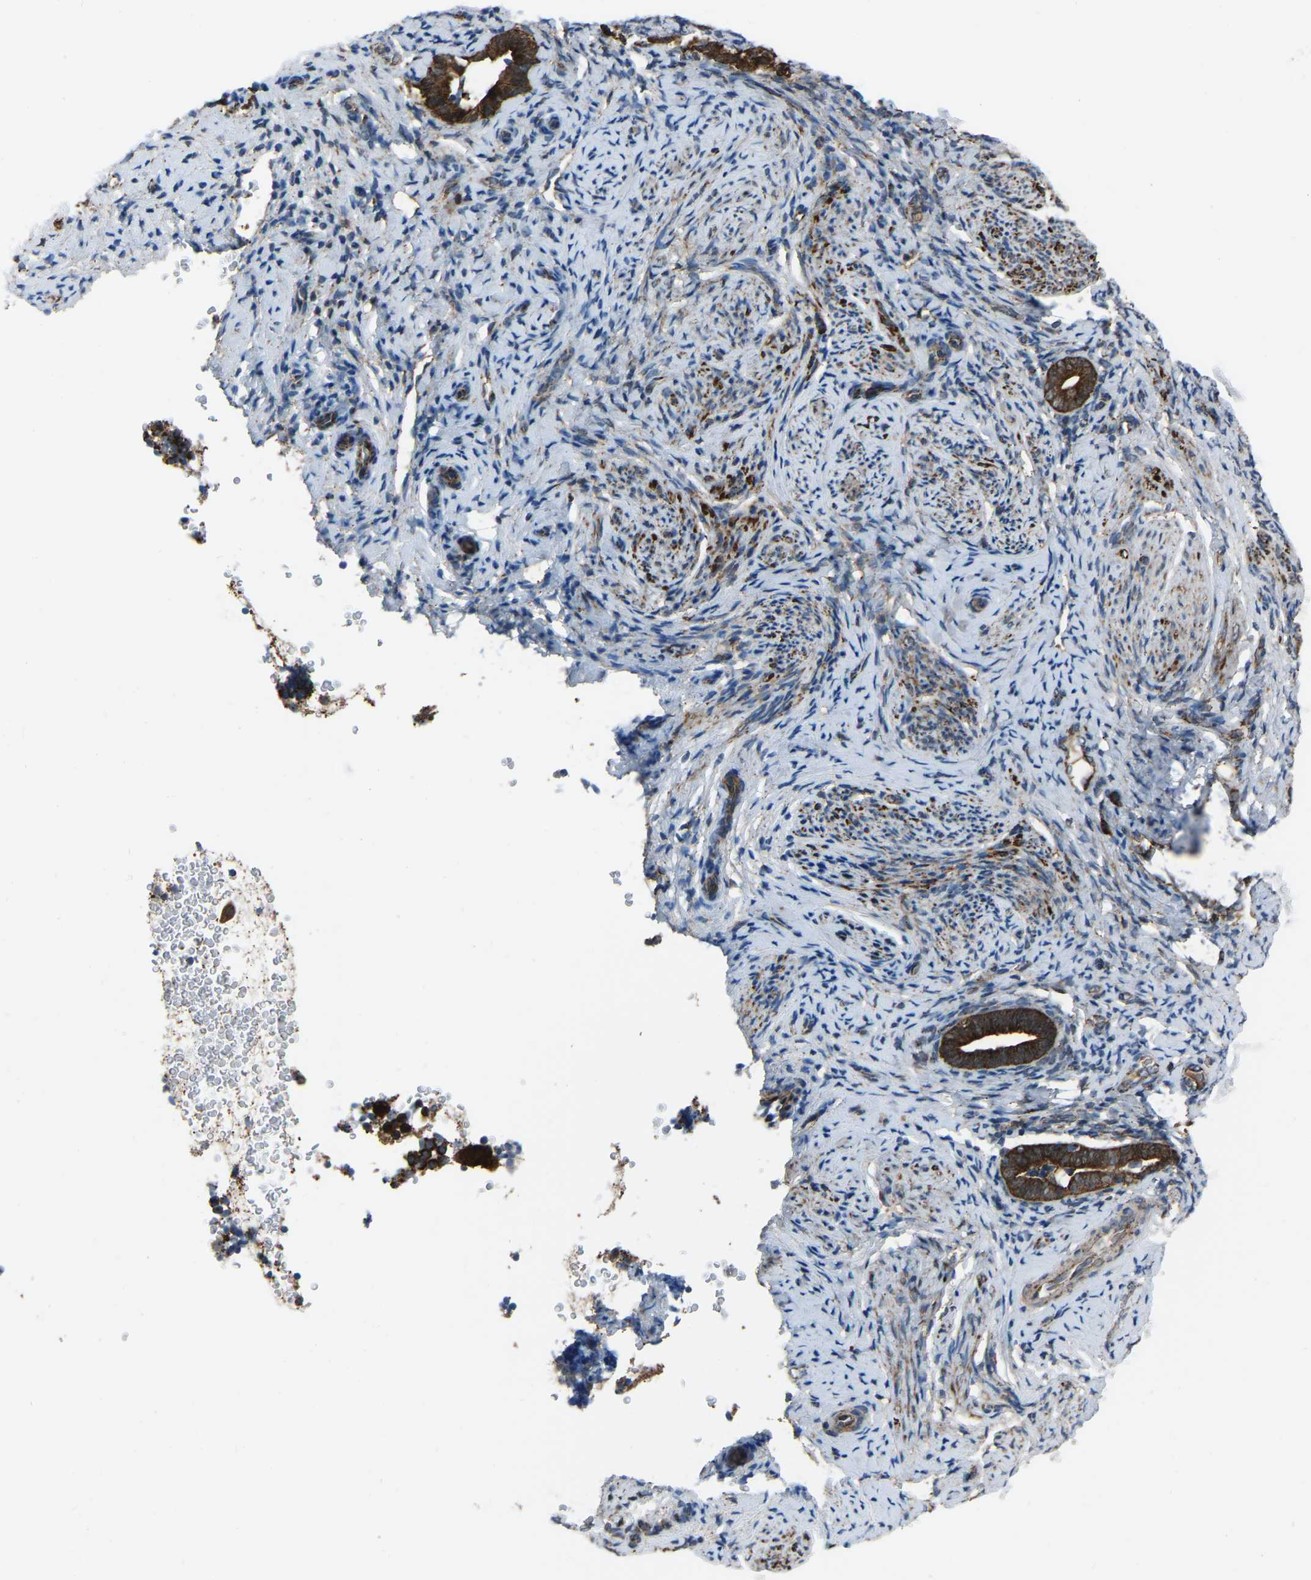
{"staining": {"intensity": "moderate", "quantity": "<25%", "location": "cytoplasmic/membranous"}, "tissue": "endometrium", "cell_type": "Cells in endometrial stroma", "image_type": "normal", "snomed": [{"axis": "morphology", "description": "Normal tissue, NOS"}, {"axis": "topography", "description": "Endometrium"}], "caption": "Immunohistochemical staining of benign human endometrium reveals low levels of moderate cytoplasmic/membranous positivity in approximately <25% of cells in endometrial stroma.", "gene": "AKR1A1", "patient": {"sex": "female", "age": 51}}